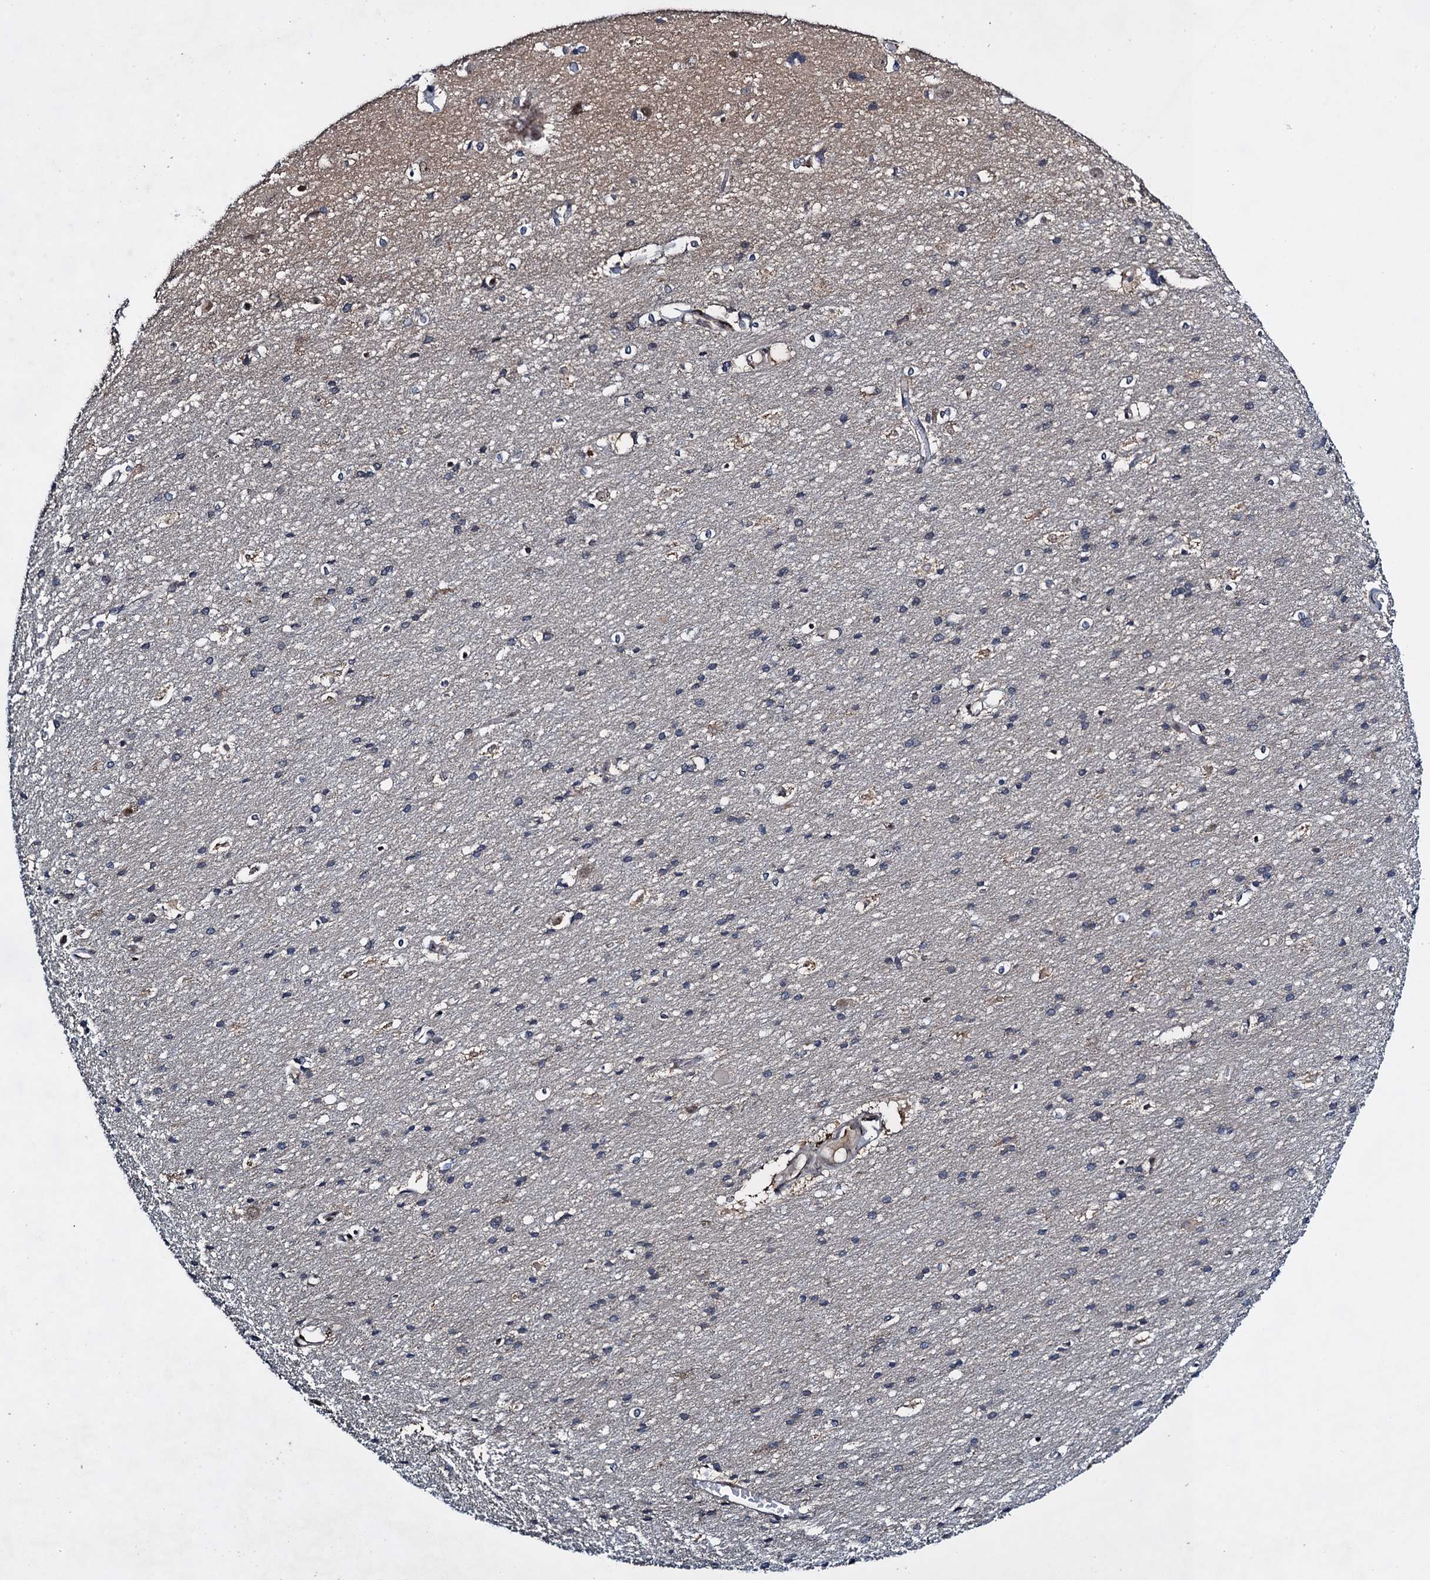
{"staining": {"intensity": "negative", "quantity": "none", "location": "none"}, "tissue": "cerebral cortex", "cell_type": "Endothelial cells", "image_type": "normal", "snomed": [{"axis": "morphology", "description": "Normal tissue, NOS"}, {"axis": "topography", "description": "Cerebral cortex"}], "caption": "DAB (3,3'-diaminobenzidine) immunohistochemical staining of unremarkable cerebral cortex displays no significant staining in endothelial cells.", "gene": "RNF165", "patient": {"sex": "male", "age": 54}}